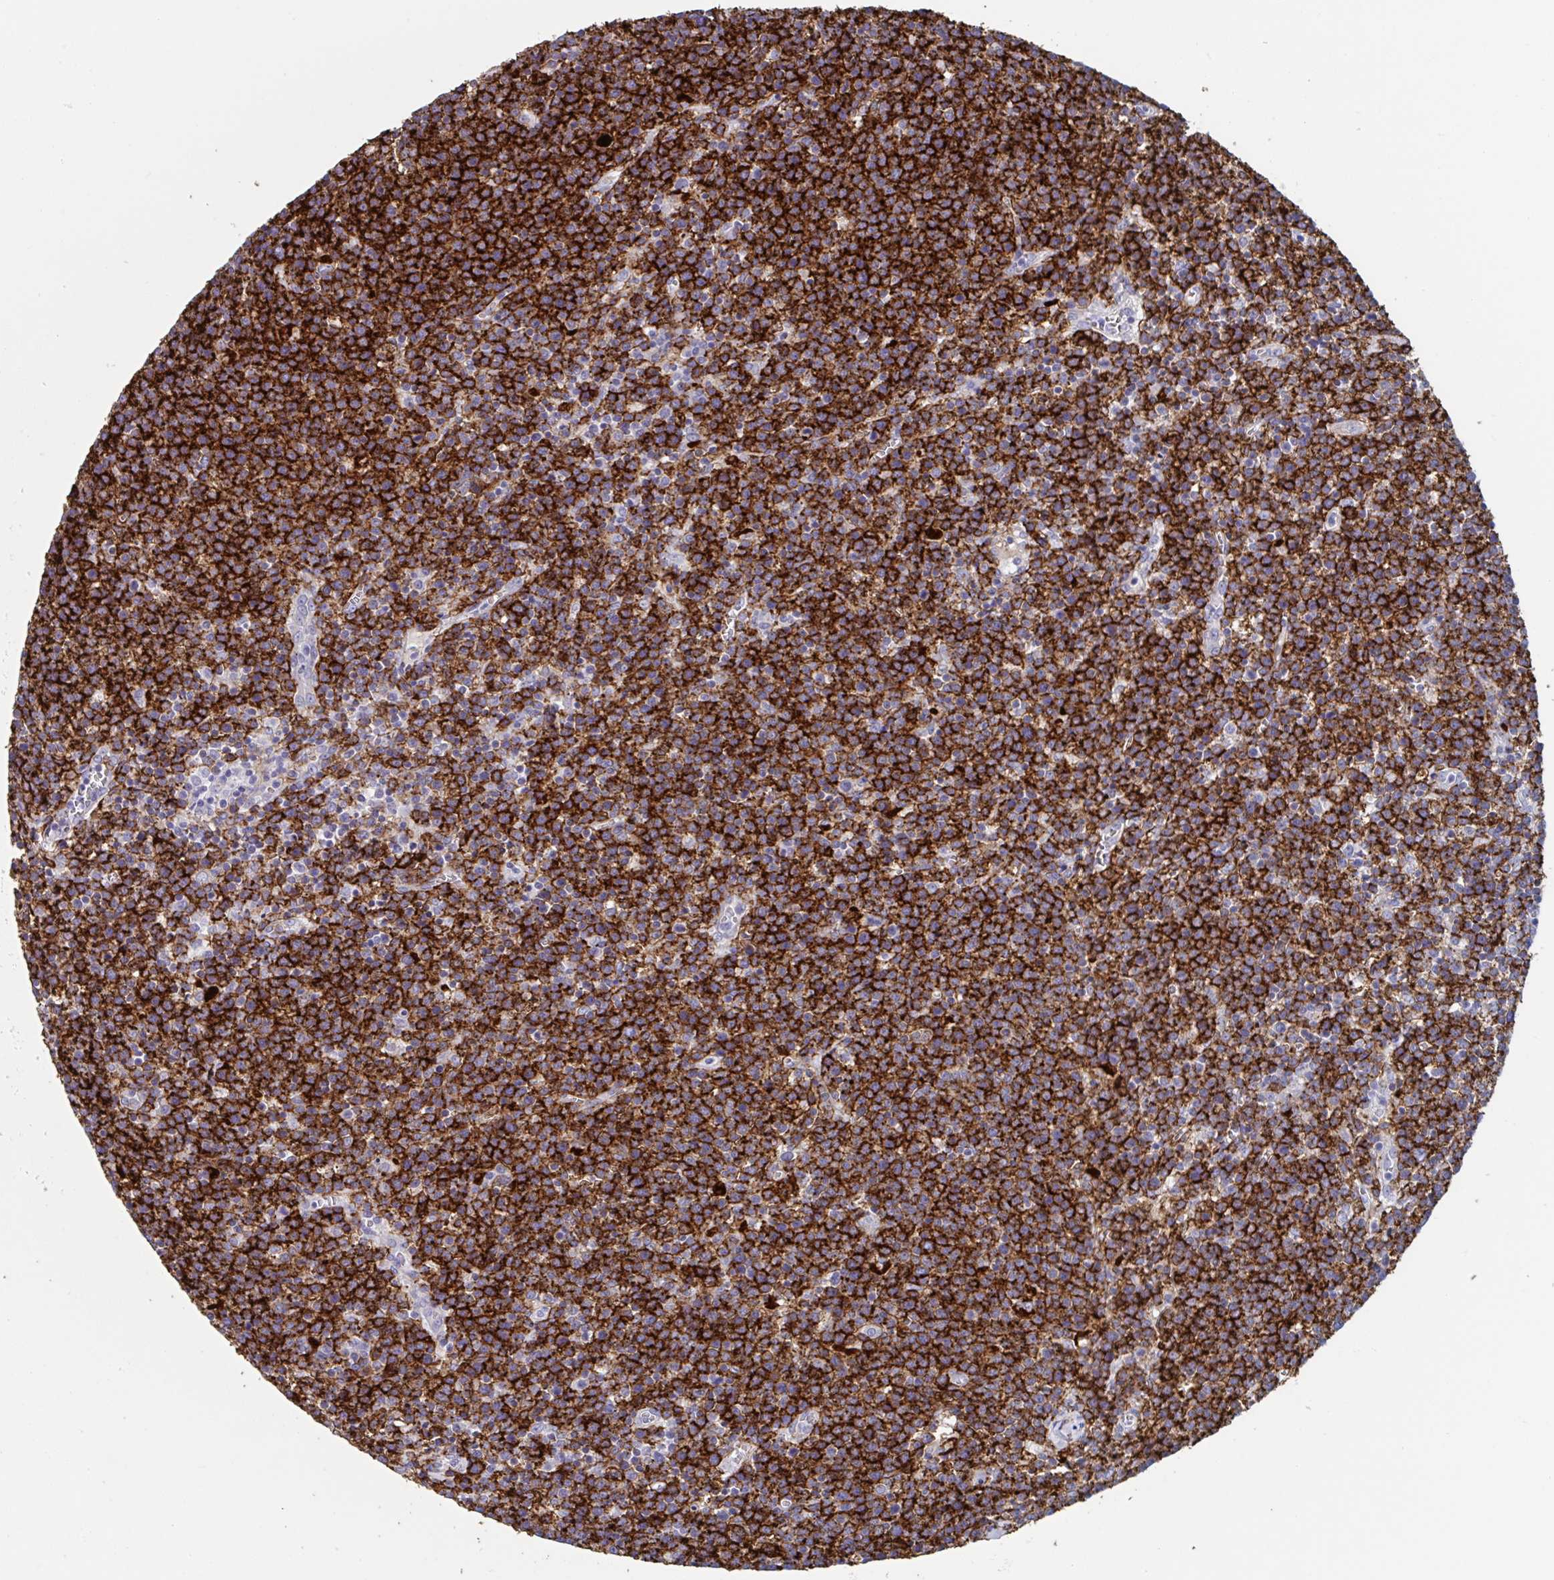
{"staining": {"intensity": "strong", "quantity": ">75%", "location": "cytoplasmic/membranous"}, "tissue": "lymphoma", "cell_type": "Tumor cells", "image_type": "cancer", "snomed": [{"axis": "morphology", "description": "Malignant lymphoma, non-Hodgkin's type, High grade"}, {"axis": "topography", "description": "Lymph node"}], "caption": "A histopathology image of lymphoma stained for a protein exhibits strong cytoplasmic/membranous brown staining in tumor cells.", "gene": "LPIN3", "patient": {"sex": "male", "age": 61}}